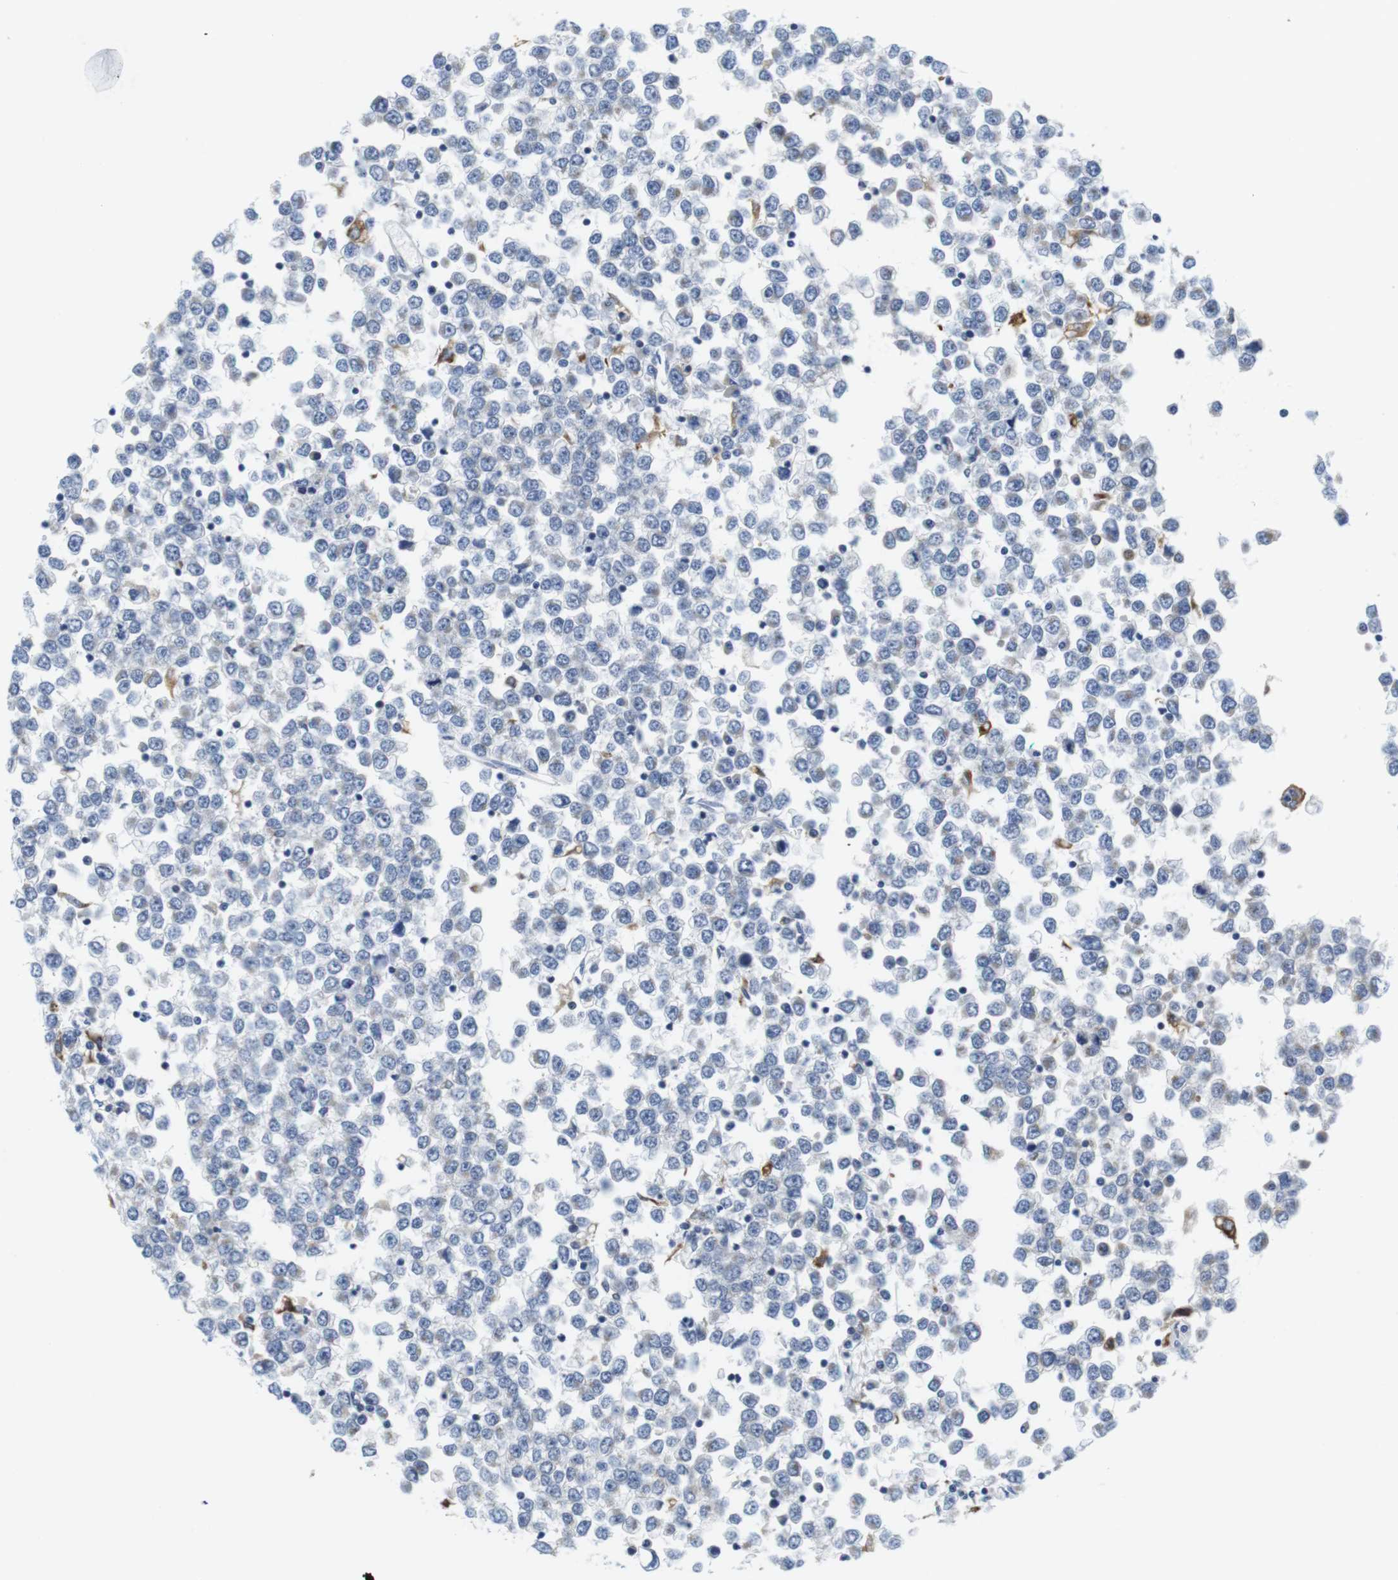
{"staining": {"intensity": "negative", "quantity": "none", "location": "none"}, "tissue": "testis cancer", "cell_type": "Tumor cells", "image_type": "cancer", "snomed": [{"axis": "morphology", "description": "Seminoma, NOS"}, {"axis": "topography", "description": "Testis"}], "caption": "A high-resolution micrograph shows immunohistochemistry (IHC) staining of testis cancer (seminoma), which displays no significant expression in tumor cells.", "gene": "CNGA2", "patient": {"sex": "male", "age": 65}}